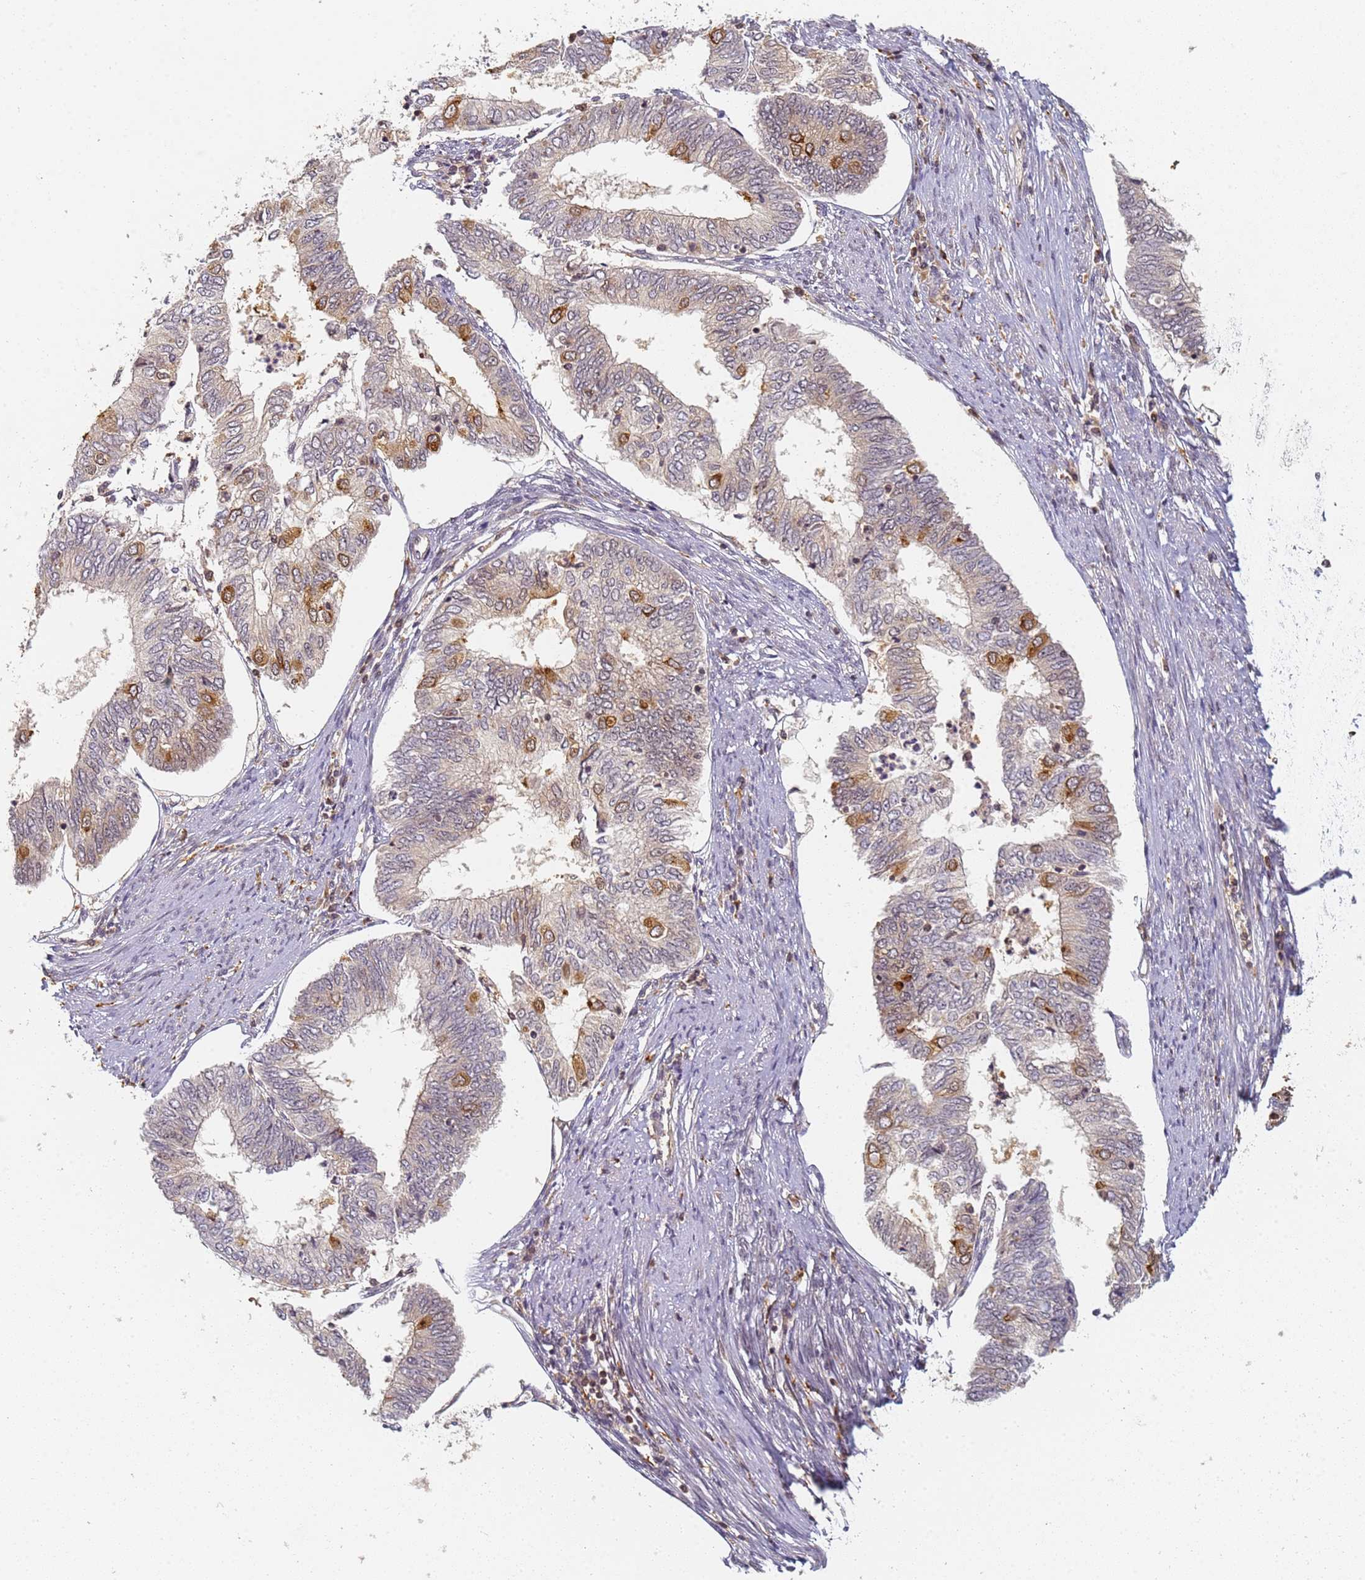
{"staining": {"intensity": "moderate", "quantity": "<25%", "location": "cytoplasmic/membranous"}, "tissue": "endometrial cancer", "cell_type": "Tumor cells", "image_type": "cancer", "snomed": [{"axis": "morphology", "description": "Adenocarcinoma, NOS"}, {"axis": "topography", "description": "Endometrium"}], "caption": "Protein expression analysis of human endometrial cancer (adenocarcinoma) reveals moderate cytoplasmic/membranous positivity in approximately <25% of tumor cells.", "gene": "HMCES", "patient": {"sex": "female", "age": 68}}